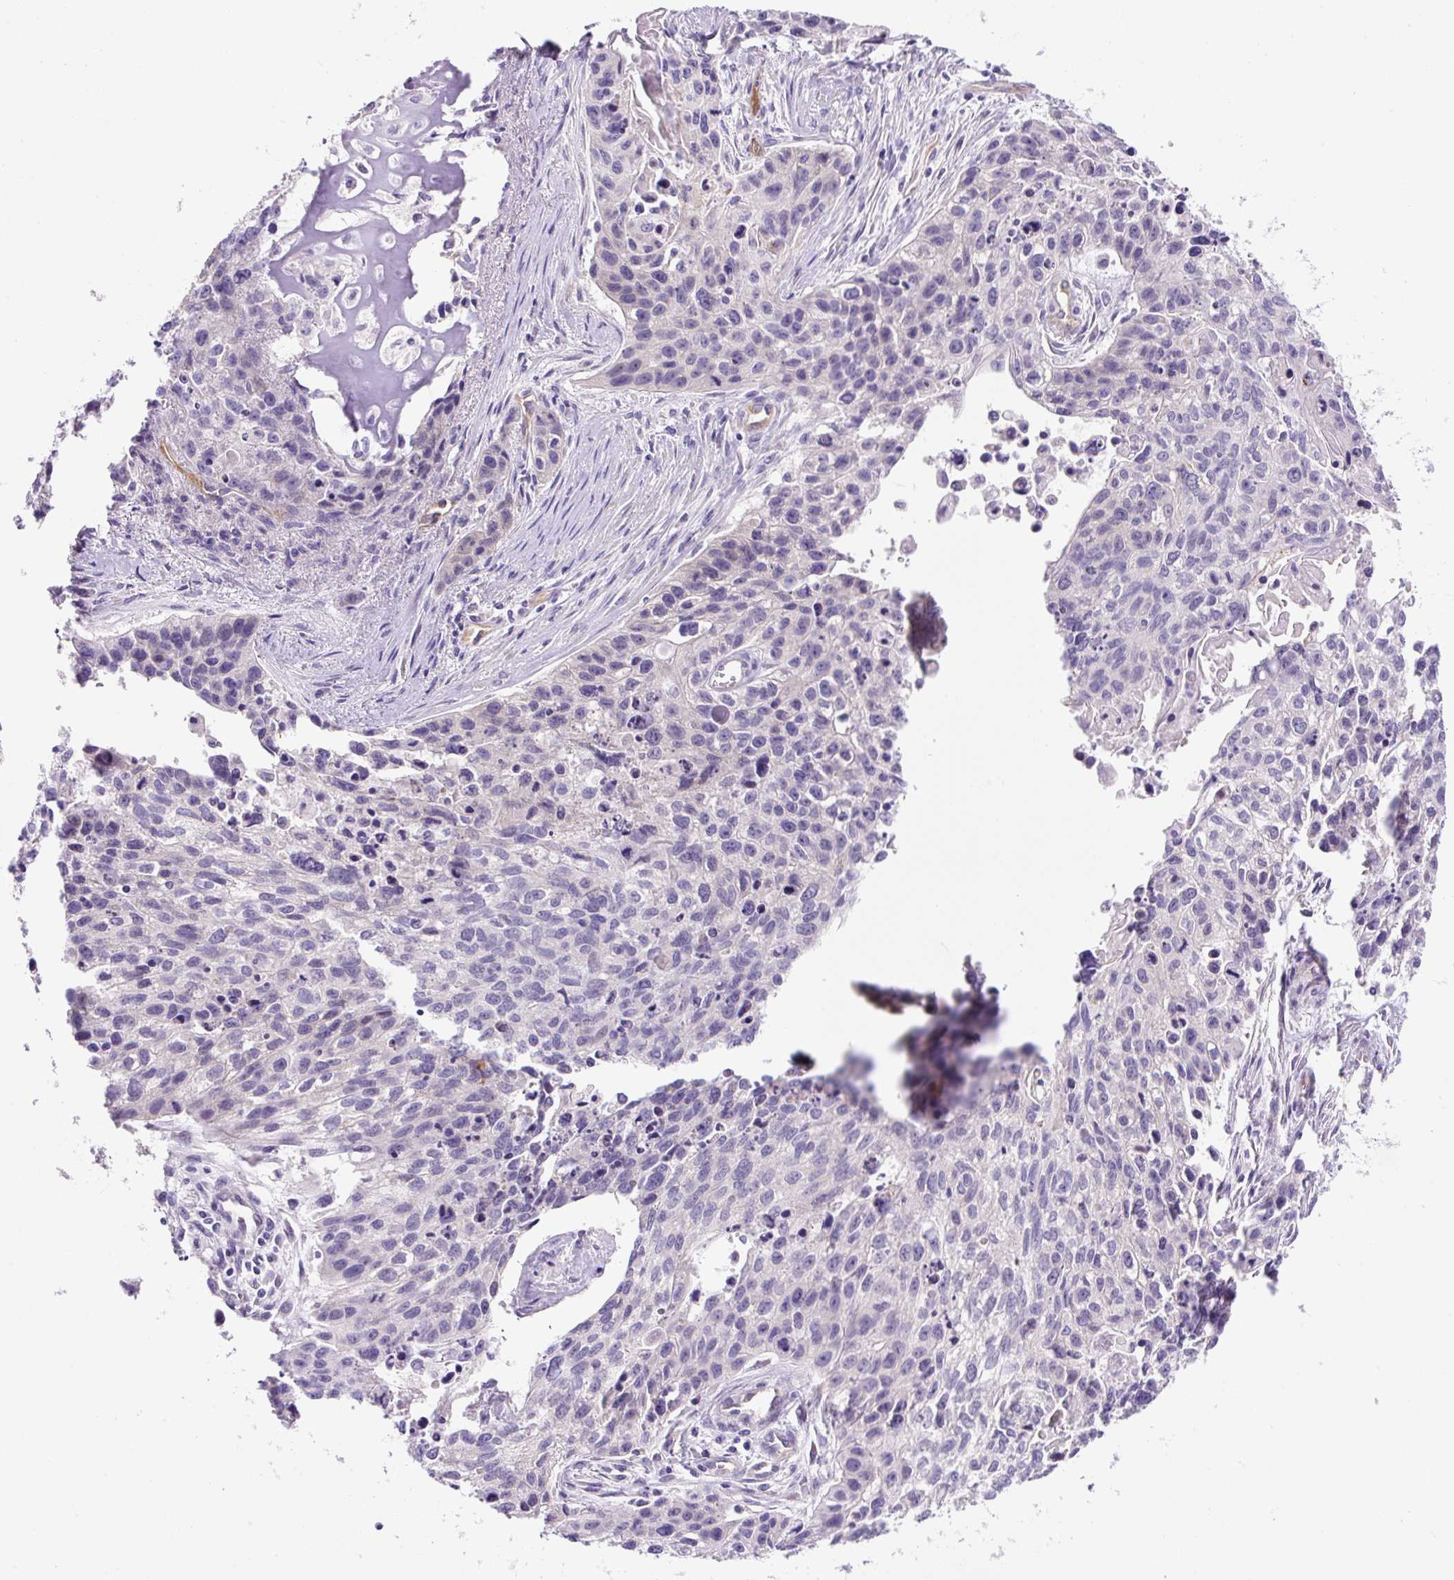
{"staining": {"intensity": "negative", "quantity": "none", "location": "none"}, "tissue": "lung cancer", "cell_type": "Tumor cells", "image_type": "cancer", "snomed": [{"axis": "morphology", "description": "Squamous cell carcinoma, NOS"}, {"axis": "topography", "description": "Lung"}], "caption": "Immunohistochemistry image of squamous cell carcinoma (lung) stained for a protein (brown), which shows no positivity in tumor cells.", "gene": "ASB4", "patient": {"sex": "male", "age": 74}}